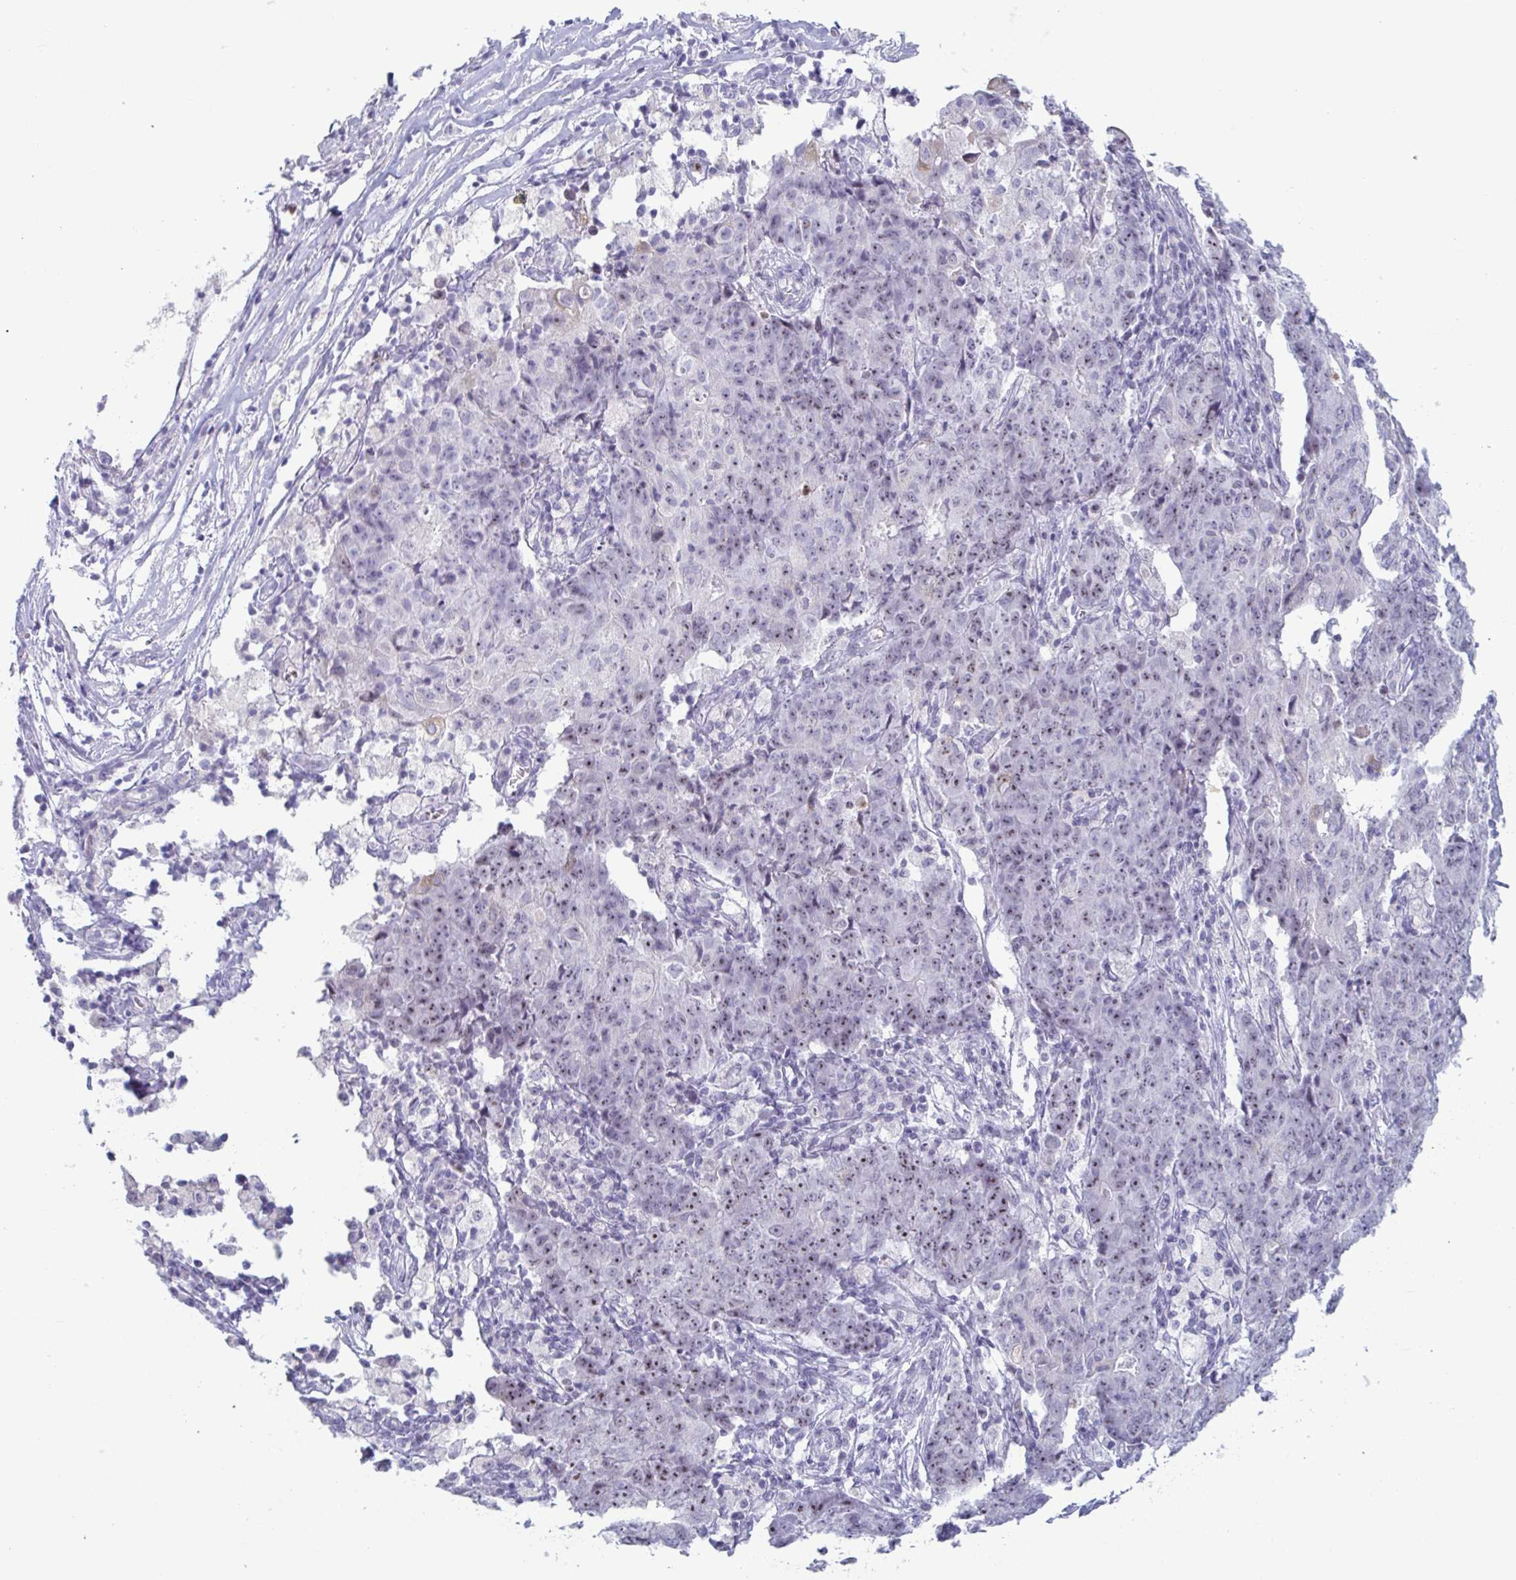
{"staining": {"intensity": "moderate", "quantity": "25%-75%", "location": "nuclear"}, "tissue": "ovarian cancer", "cell_type": "Tumor cells", "image_type": "cancer", "snomed": [{"axis": "morphology", "description": "Carcinoma, endometroid"}, {"axis": "topography", "description": "Ovary"}], "caption": "Endometroid carcinoma (ovarian) tissue shows moderate nuclear expression in about 25%-75% of tumor cells", "gene": "CYP4F11", "patient": {"sex": "female", "age": 42}}